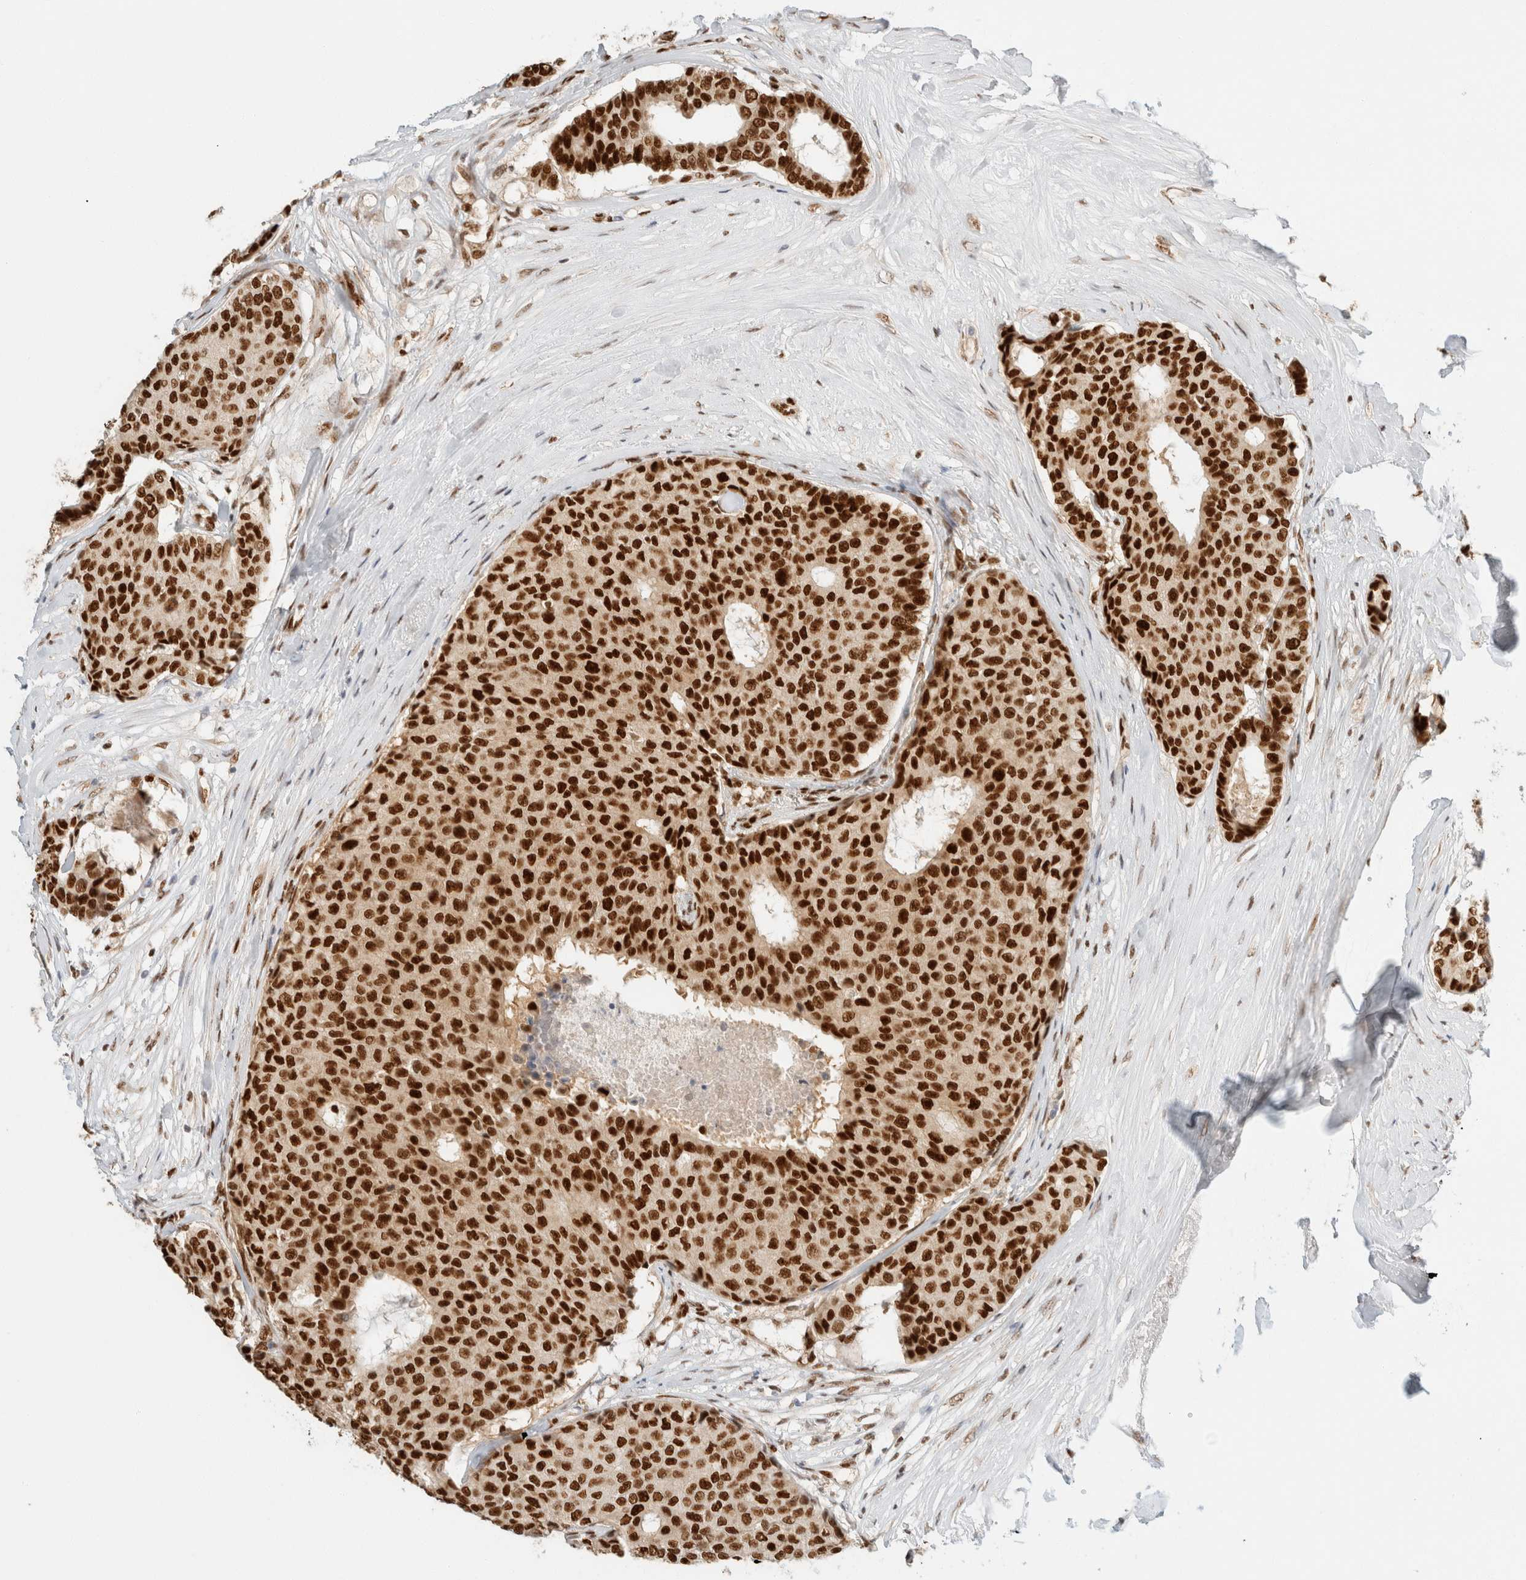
{"staining": {"intensity": "strong", "quantity": ">75%", "location": "nuclear"}, "tissue": "breast cancer", "cell_type": "Tumor cells", "image_type": "cancer", "snomed": [{"axis": "morphology", "description": "Duct carcinoma"}, {"axis": "topography", "description": "Breast"}], "caption": "This is a photomicrograph of immunohistochemistry (IHC) staining of breast cancer (infiltrating ductal carcinoma), which shows strong staining in the nuclear of tumor cells.", "gene": "ZNF768", "patient": {"sex": "female", "age": 75}}